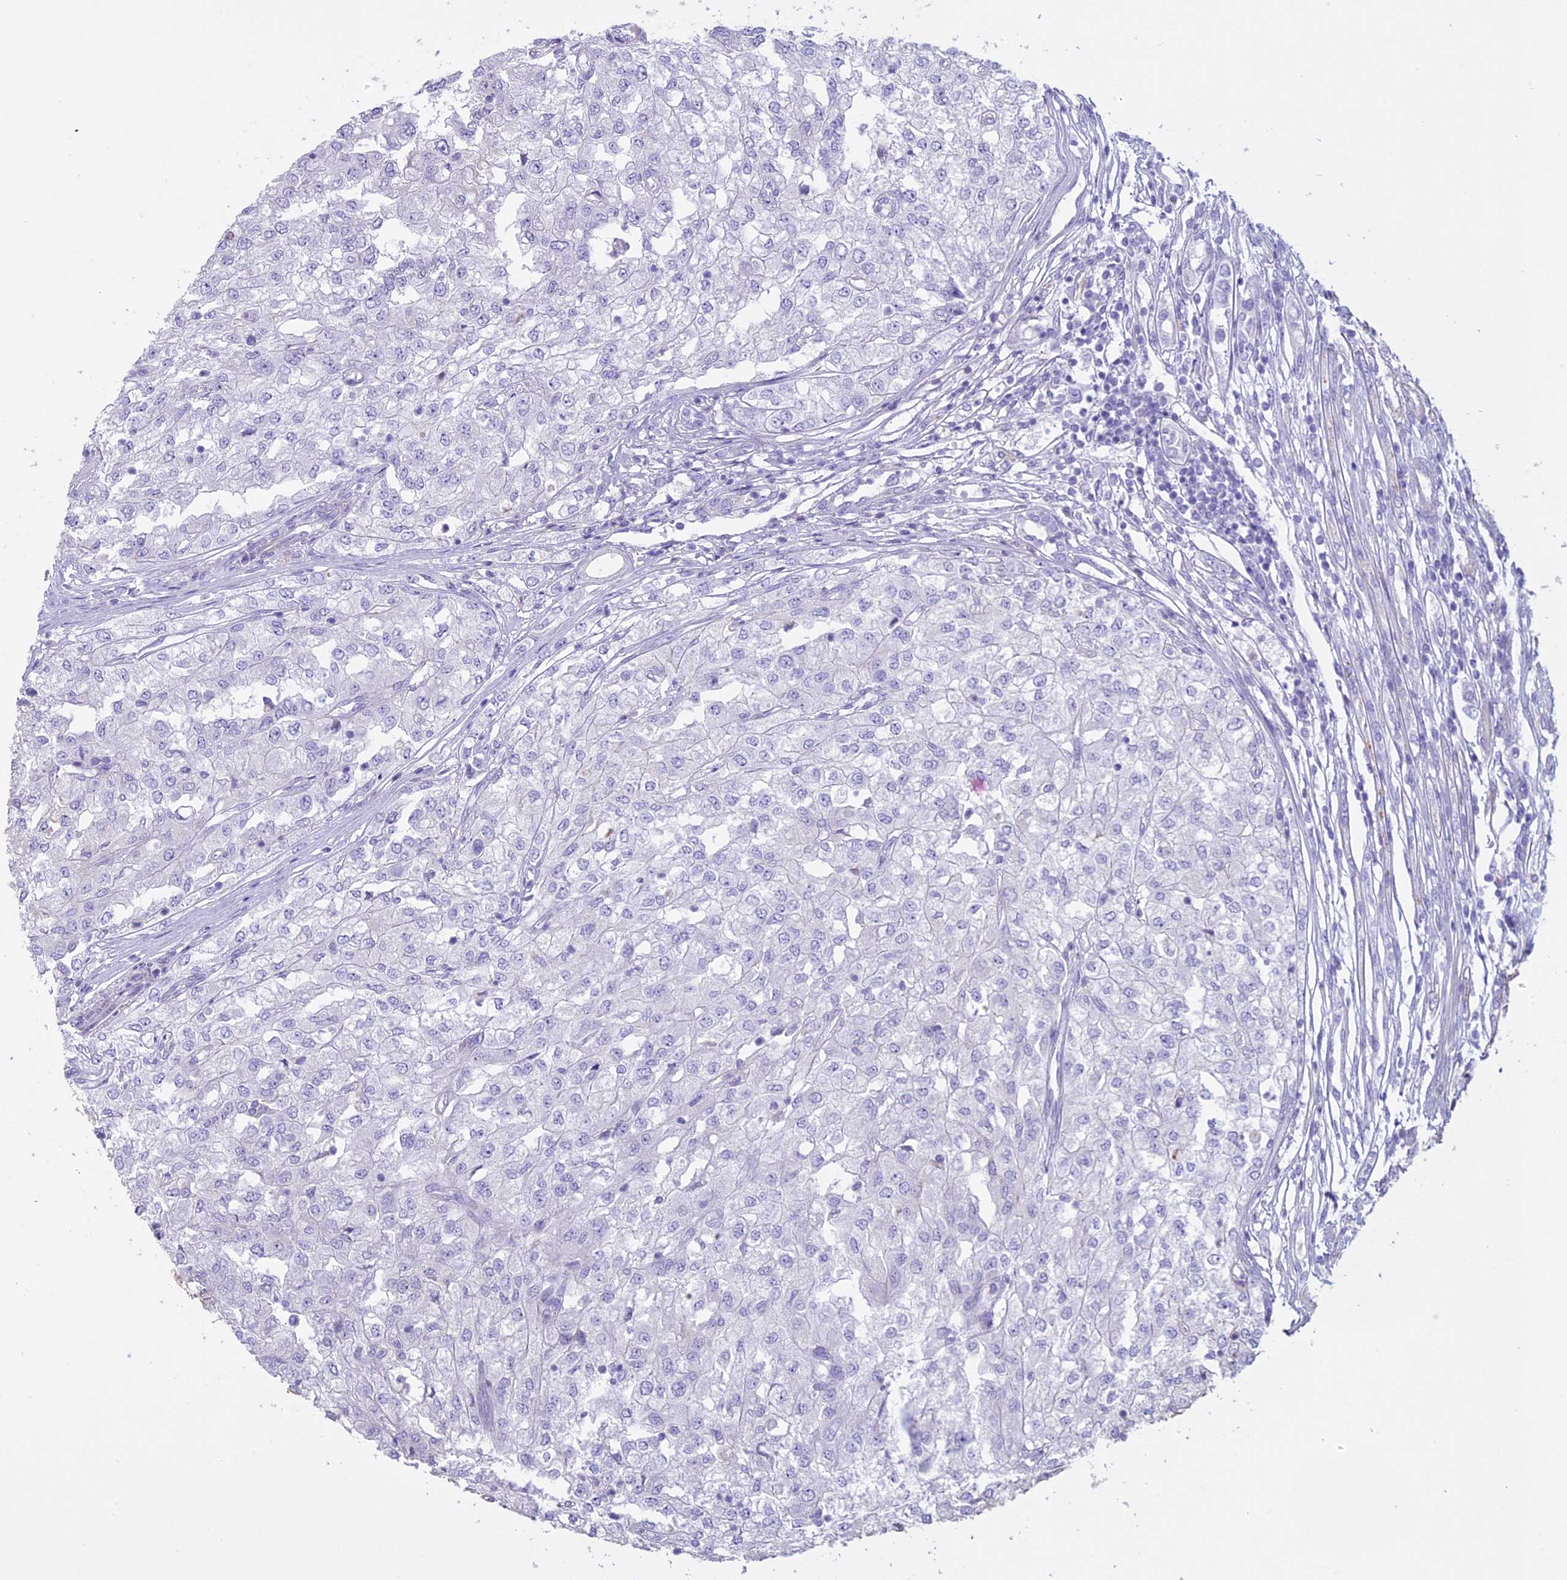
{"staining": {"intensity": "negative", "quantity": "none", "location": "none"}, "tissue": "renal cancer", "cell_type": "Tumor cells", "image_type": "cancer", "snomed": [{"axis": "morphology", "description": "Adenocarcinoma, NOS"}, {"axis": "topography", "description": "Kidney"}], "caption": "There is no significant positivity in tumor cells of renal cancer. The staining was performed using DAB (3,3'-diaminobenzidine) to visualize the protein expression in brown, while the nuclei were stained in blue with hematoxylin (Magnification: 20x).", "gene": "CCDC148", "patient": {"sex": "female", "age": 54}}